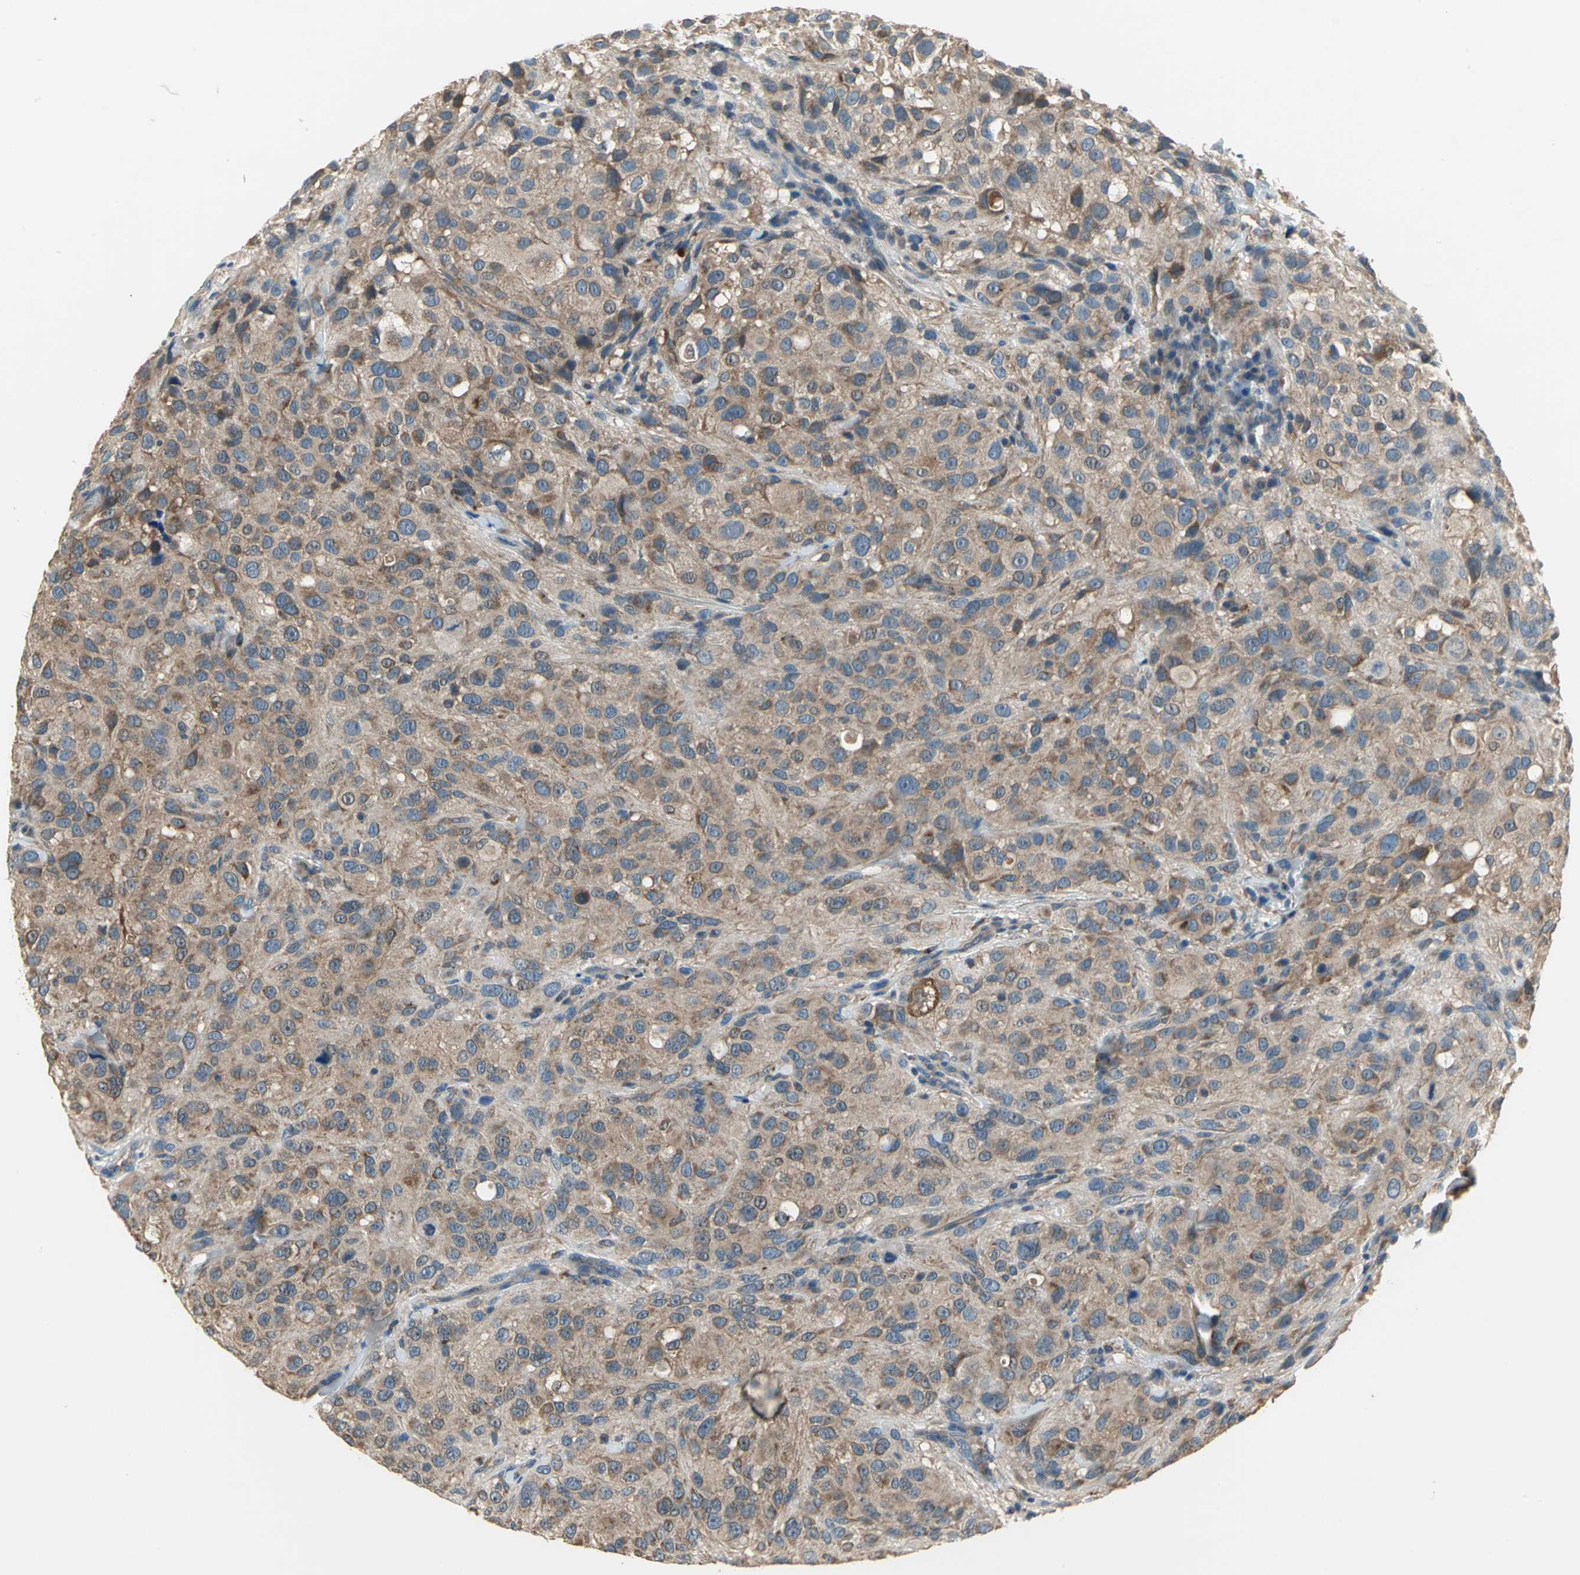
{"staining": {"intensity": "moderate", "quantity": ">75%", "location": "cytoplasmic/membranous"}, "tissue": "melanoma", "cell_type": "Tumor cells", "image_type": "cancer", "snomed": [{"axis": "morphology", "description": "Necrosis, NOS"}, {"axis": "morphology", "description": "Malignant melanoma, NOS"}, {"axis": "topography", "description": "Skin"}], "caption": "Tumor cells display medium levels of moderate cytoplasmic/membranous expression in about >75% of cells in human malignant melanoma.", "gene": "TRAK1", "patient": {"sex": "female", "age": 87}}